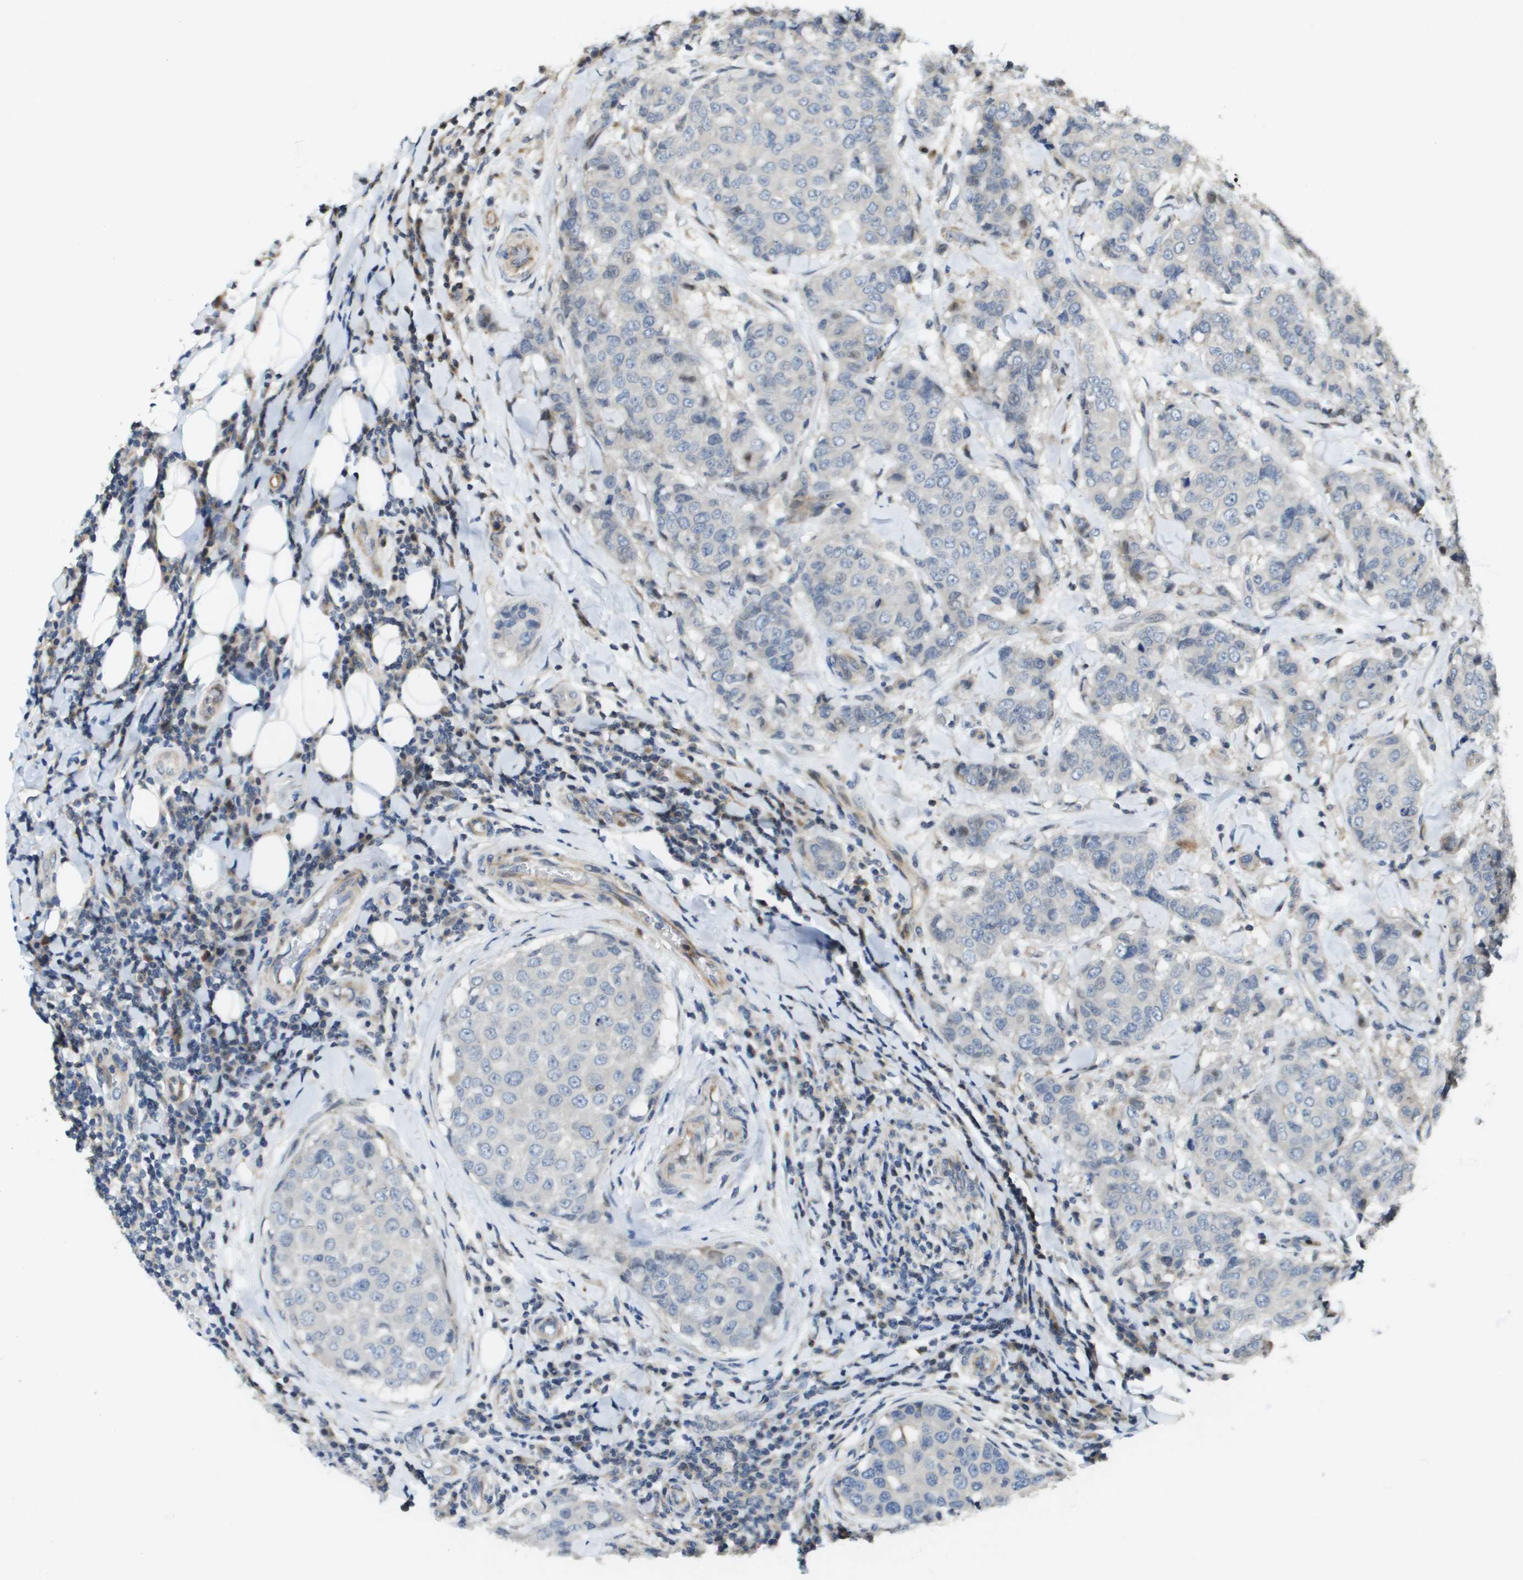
{"staining": {"intensity": "negative", "quantity": "none", "location": "none"}, "tissue": "breast cancer", "cell_type": "Tumor cells", "image_type": "cancer", "snomed": [{"axis": "morphology", "description": "Duct carcinoma"}, {"axis": "topography", "description": "Breast"}], "caption": "Immunohistochemical staining of breast cancer reveals no significant expression in tumor cells.", "gene": "SCN4B", "patient": {"sex": "female", "age": 27}}